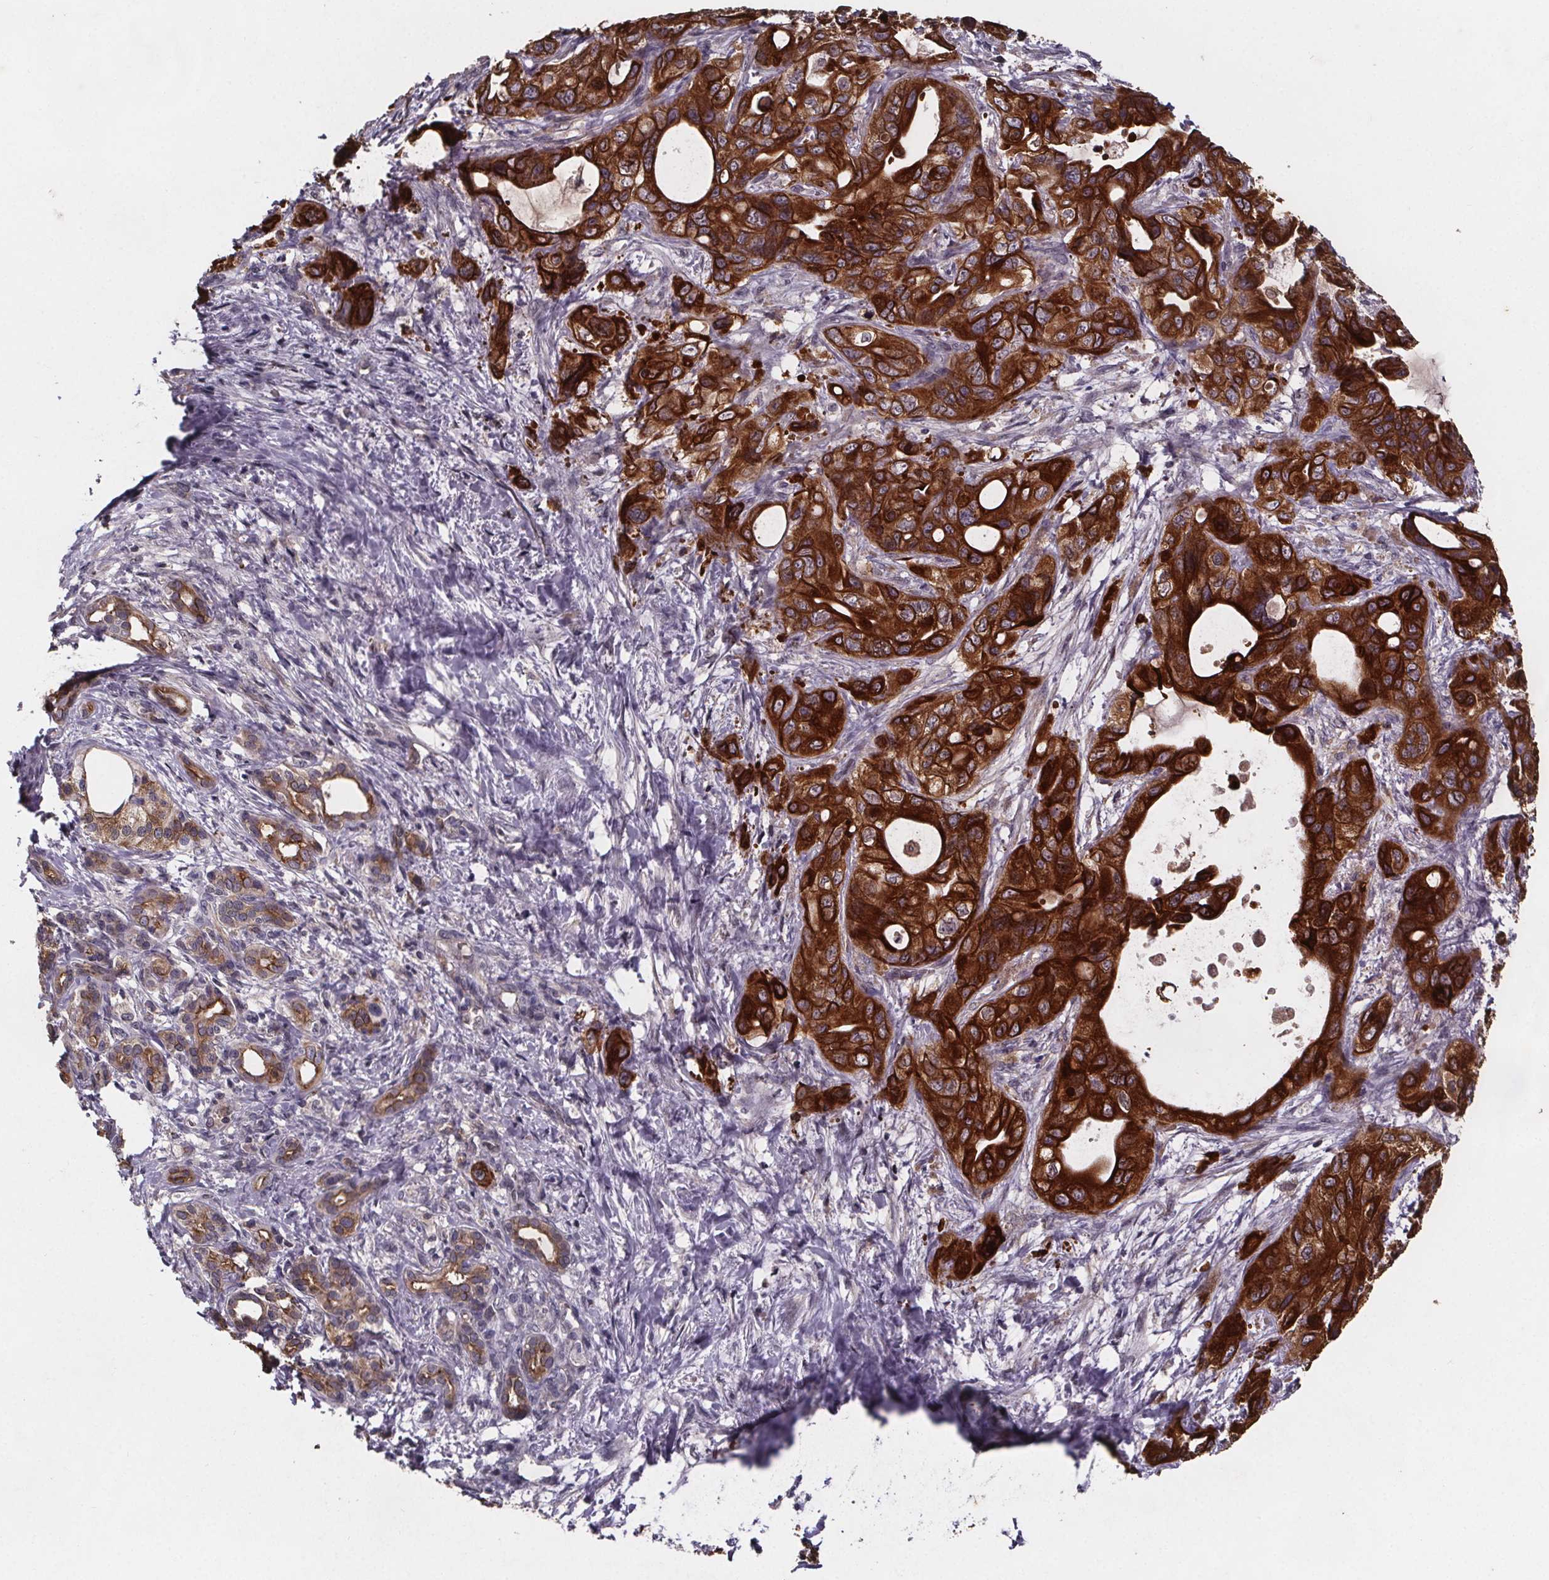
{"staining": {"intensity": "strong", "quantity": ">75%", "location": "cytoplasmic/membranous"}, "tissue": "pancreatic cancer", "cell_type": "Tumor cells", "image_type": "cancer", "snomed": [{"axis": "morphology", "description": "Adenocarcinoma, NOS"}, {"axis": "topography", "description": "Pancreas"}], "caption": "An immunohistochemistry photomicrograph of neoplastic tissue is shown. Protein staining in brown shows strong cytoplasmic/membranous positivity in pancreatic adenocarcinoma within tumor cells.", "gene": "FASTKD3", "patient": {"sex": "male", "age": 71}}